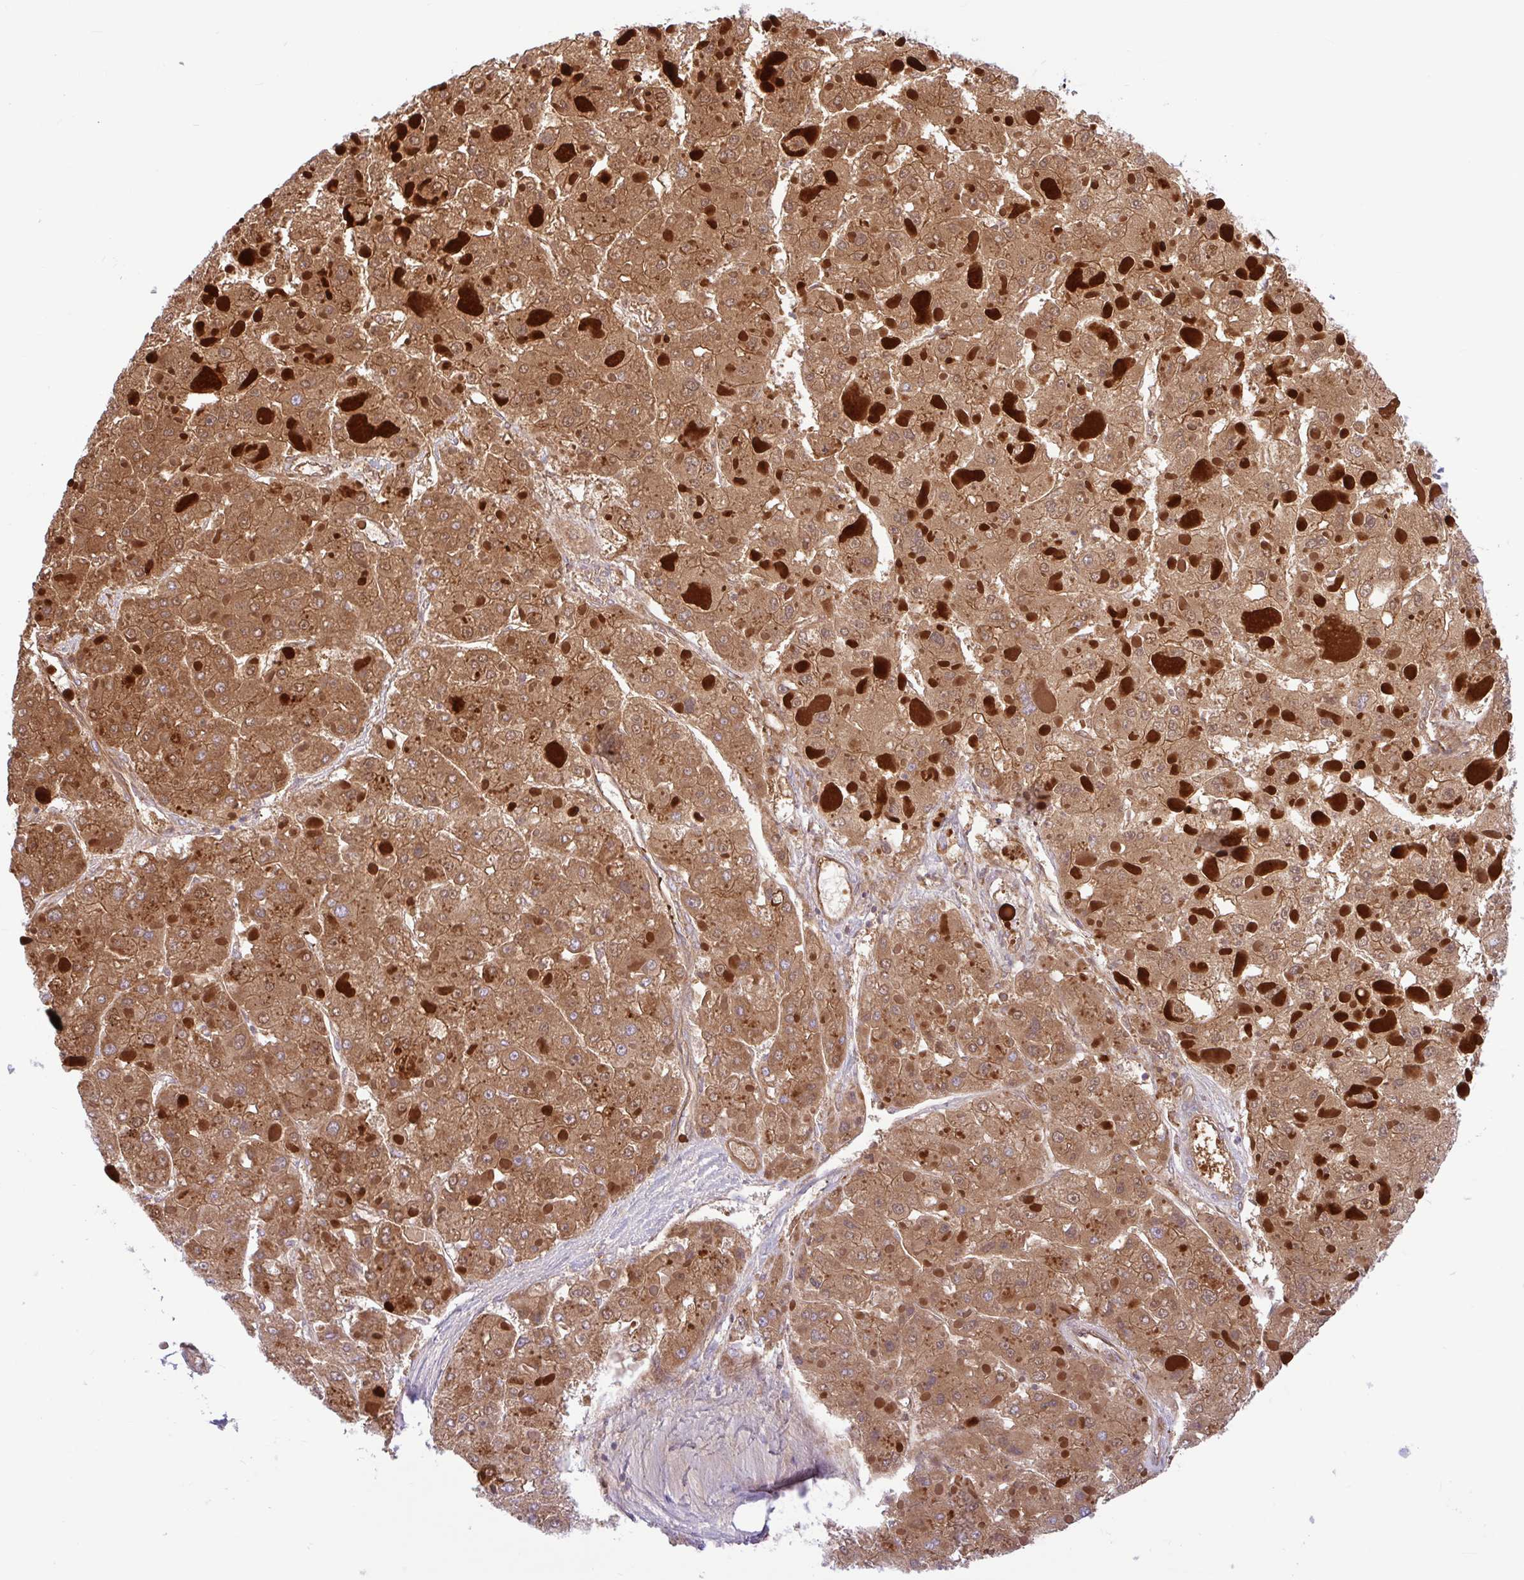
{"staining": {"intensity": "moderate", "quantity": ">75%", "location": "cytoplasmic/membranous"}, "tissue": "liver cancer", "cell_type": "Tumor cells", "image_type": "cancer", "snomed": [{"axis": "morphology", "description": "Carcinoma, Hepatocellular, NOS"}, {"axis": "topography", "description": "Liver"}], "caption": "IHC image of liver cancer (hepatocellular carcinoma) stained for a protein (brown), which demonstrates medium levels of moderate cytoplasmic/membranous expression in approximately >75% of tumor cells.", "gene": "ZNF101", "patient": {"sex": "female", "age": 73}}